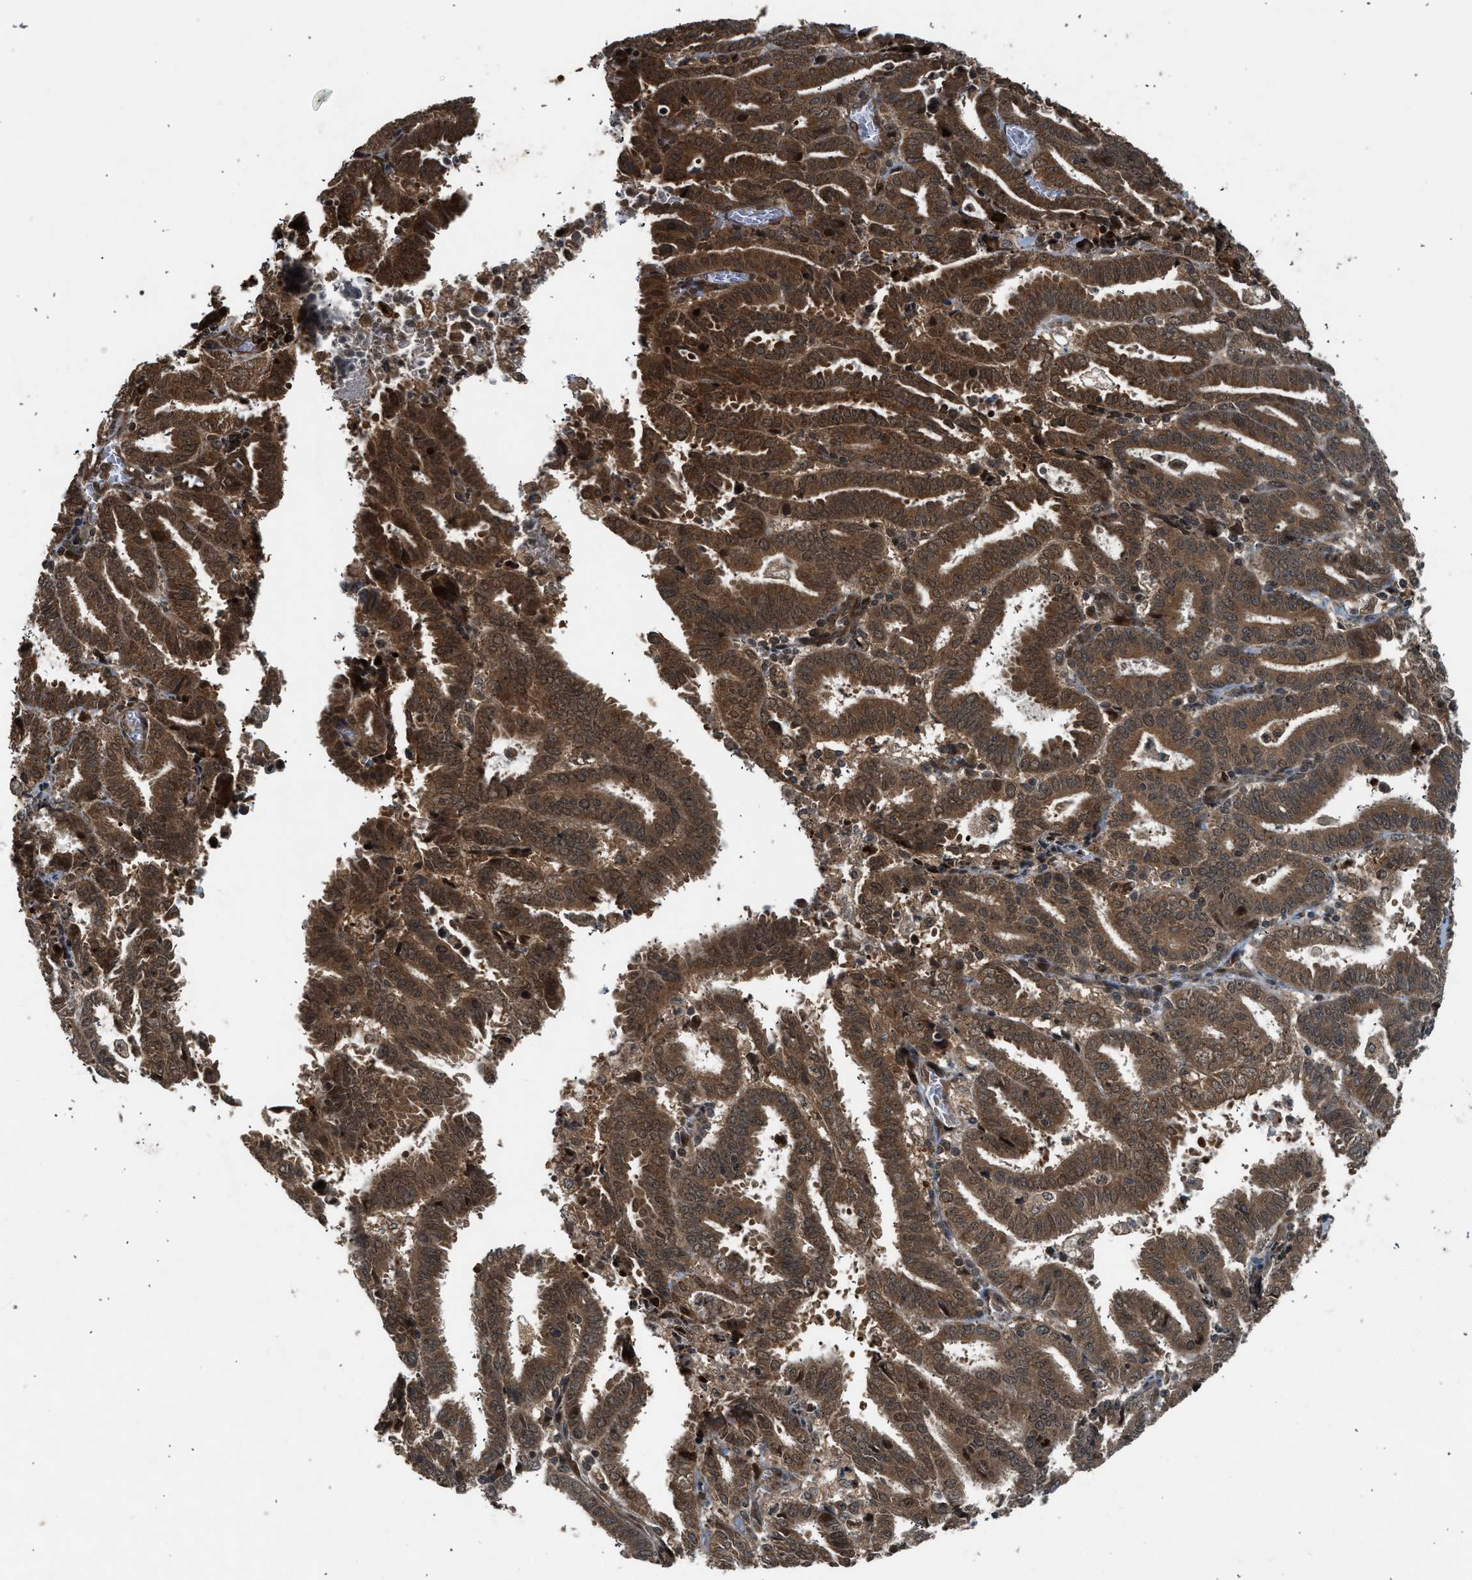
{"staining": {"intensity": "strong", "quantity": ">75%", "location": "cytoplasmic/membranous"}, "tissue": "endometrial cancer", "cell_type": "Tumor cells", "image_type": "cancer", "snomed": [{"axis": "morphology", "description": "Adenocarcinoma, NOS"}, {"axis": "topography", "description": "Uterus"}], "caption": "DAB (3,3'-diaminobenzidine) immunohistochemical staining of human endometrial cancer (adenocarcinoma) reveals strong cytoplasmic/membranous protein expression in about >75% of tumor cells.", "gene": "TXNL1", "patient": {"sex": "female", "age": 83}}